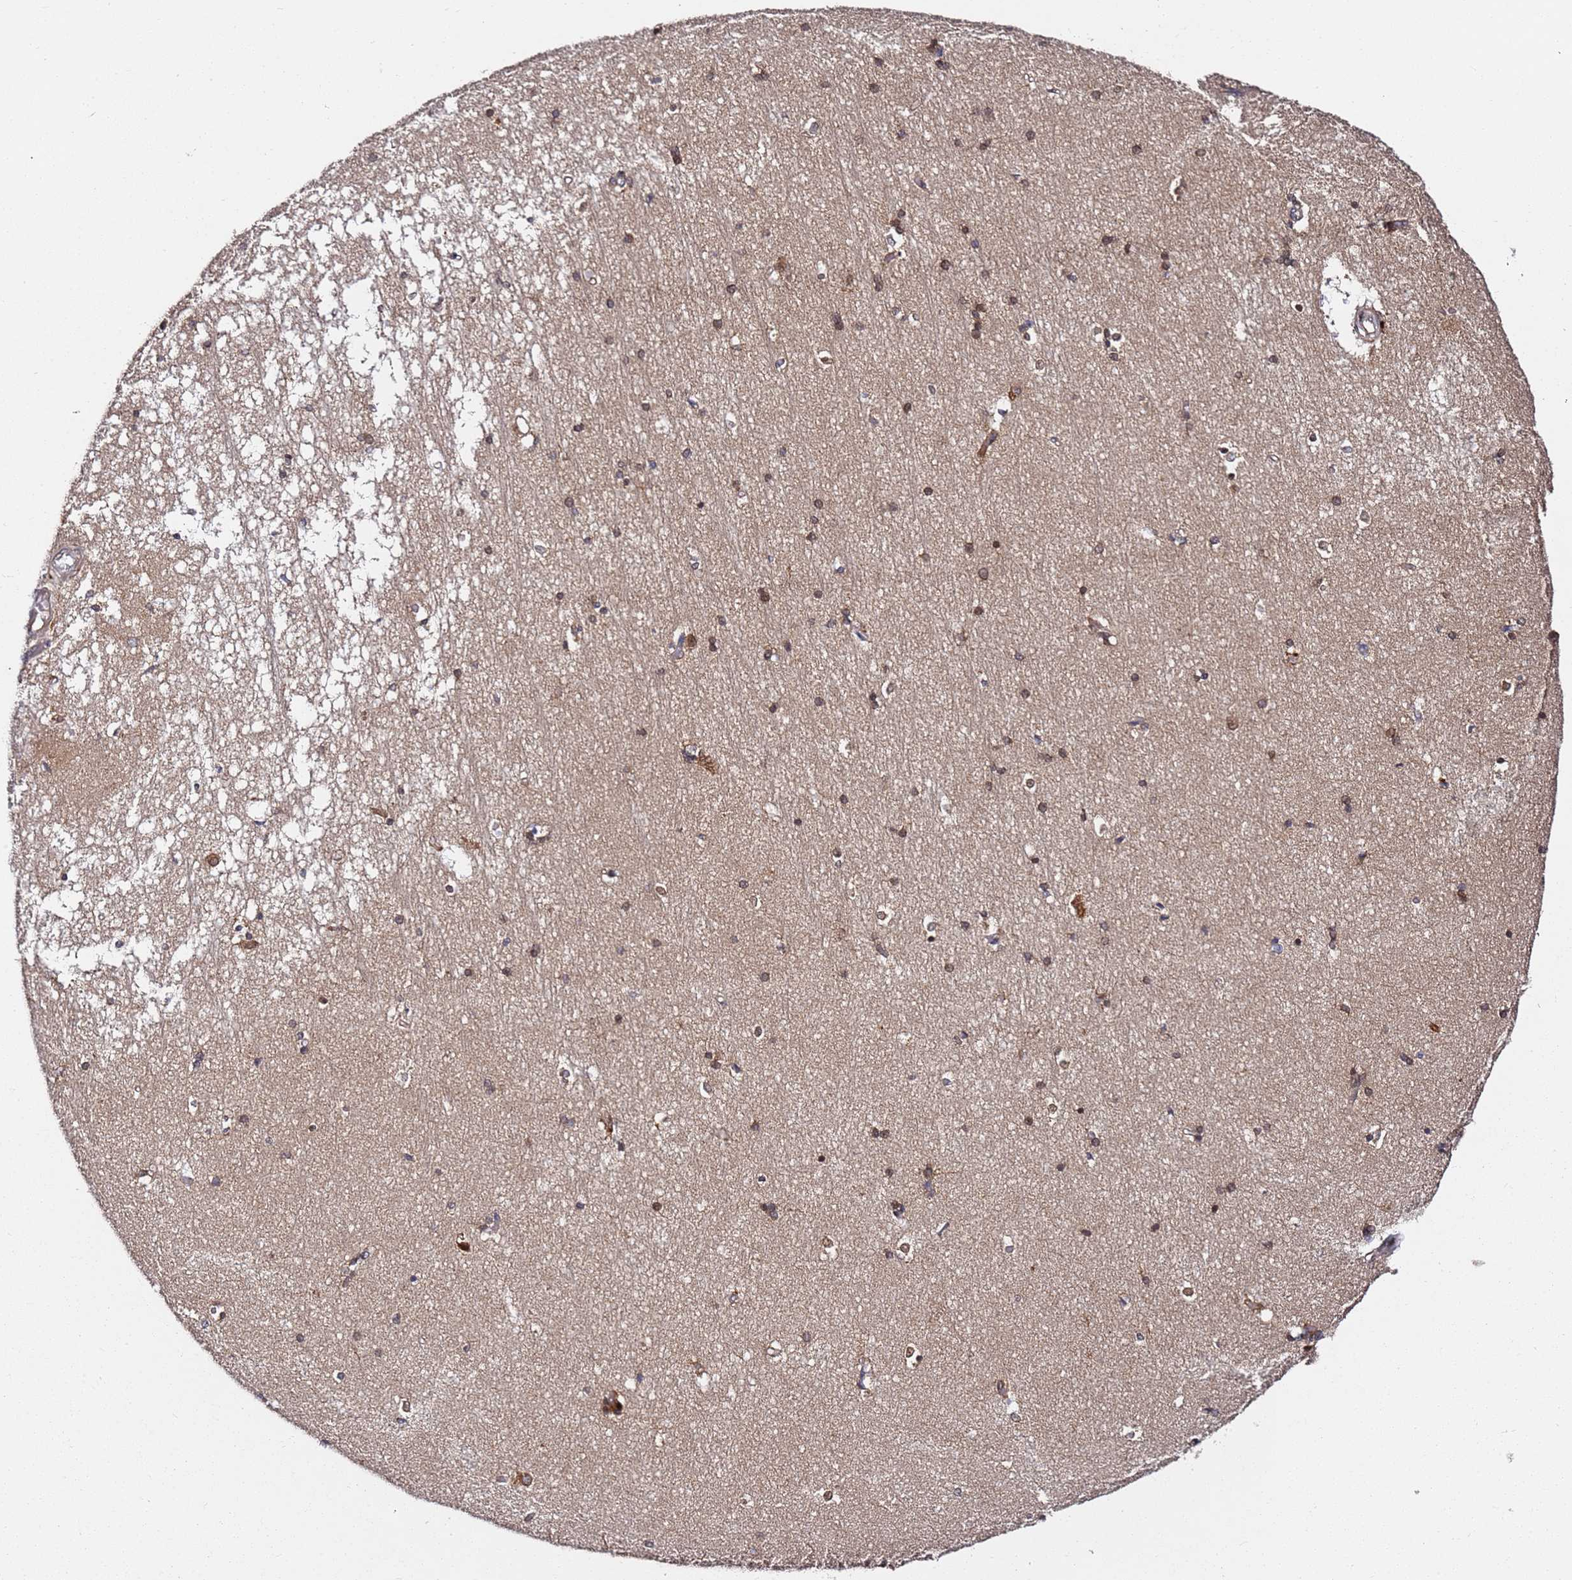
{"staining": {"intensity": "moderate", "quantity": "<25%", "location": "cytoplasmic/membranous,nuclear"}, "tissue": "hippocampus", "cell_type": "Glial cells", "image_type": "normal", "snomed": [{"axis": "morphology", "description": "Normal tissue, NOS"}, {"axis": "topography", "description": "Hippocampus"}], "caption": "Glial cells display low levels of moderate cytoplasmic/membranous,nuclear staining in about <25% of cells in normal human hippocampus. Ihc stains the protein of interest in brown and the nuclei are stained blue.", "gene": "PRKAB2", "patient": {"sex": "male", "age": 45}}